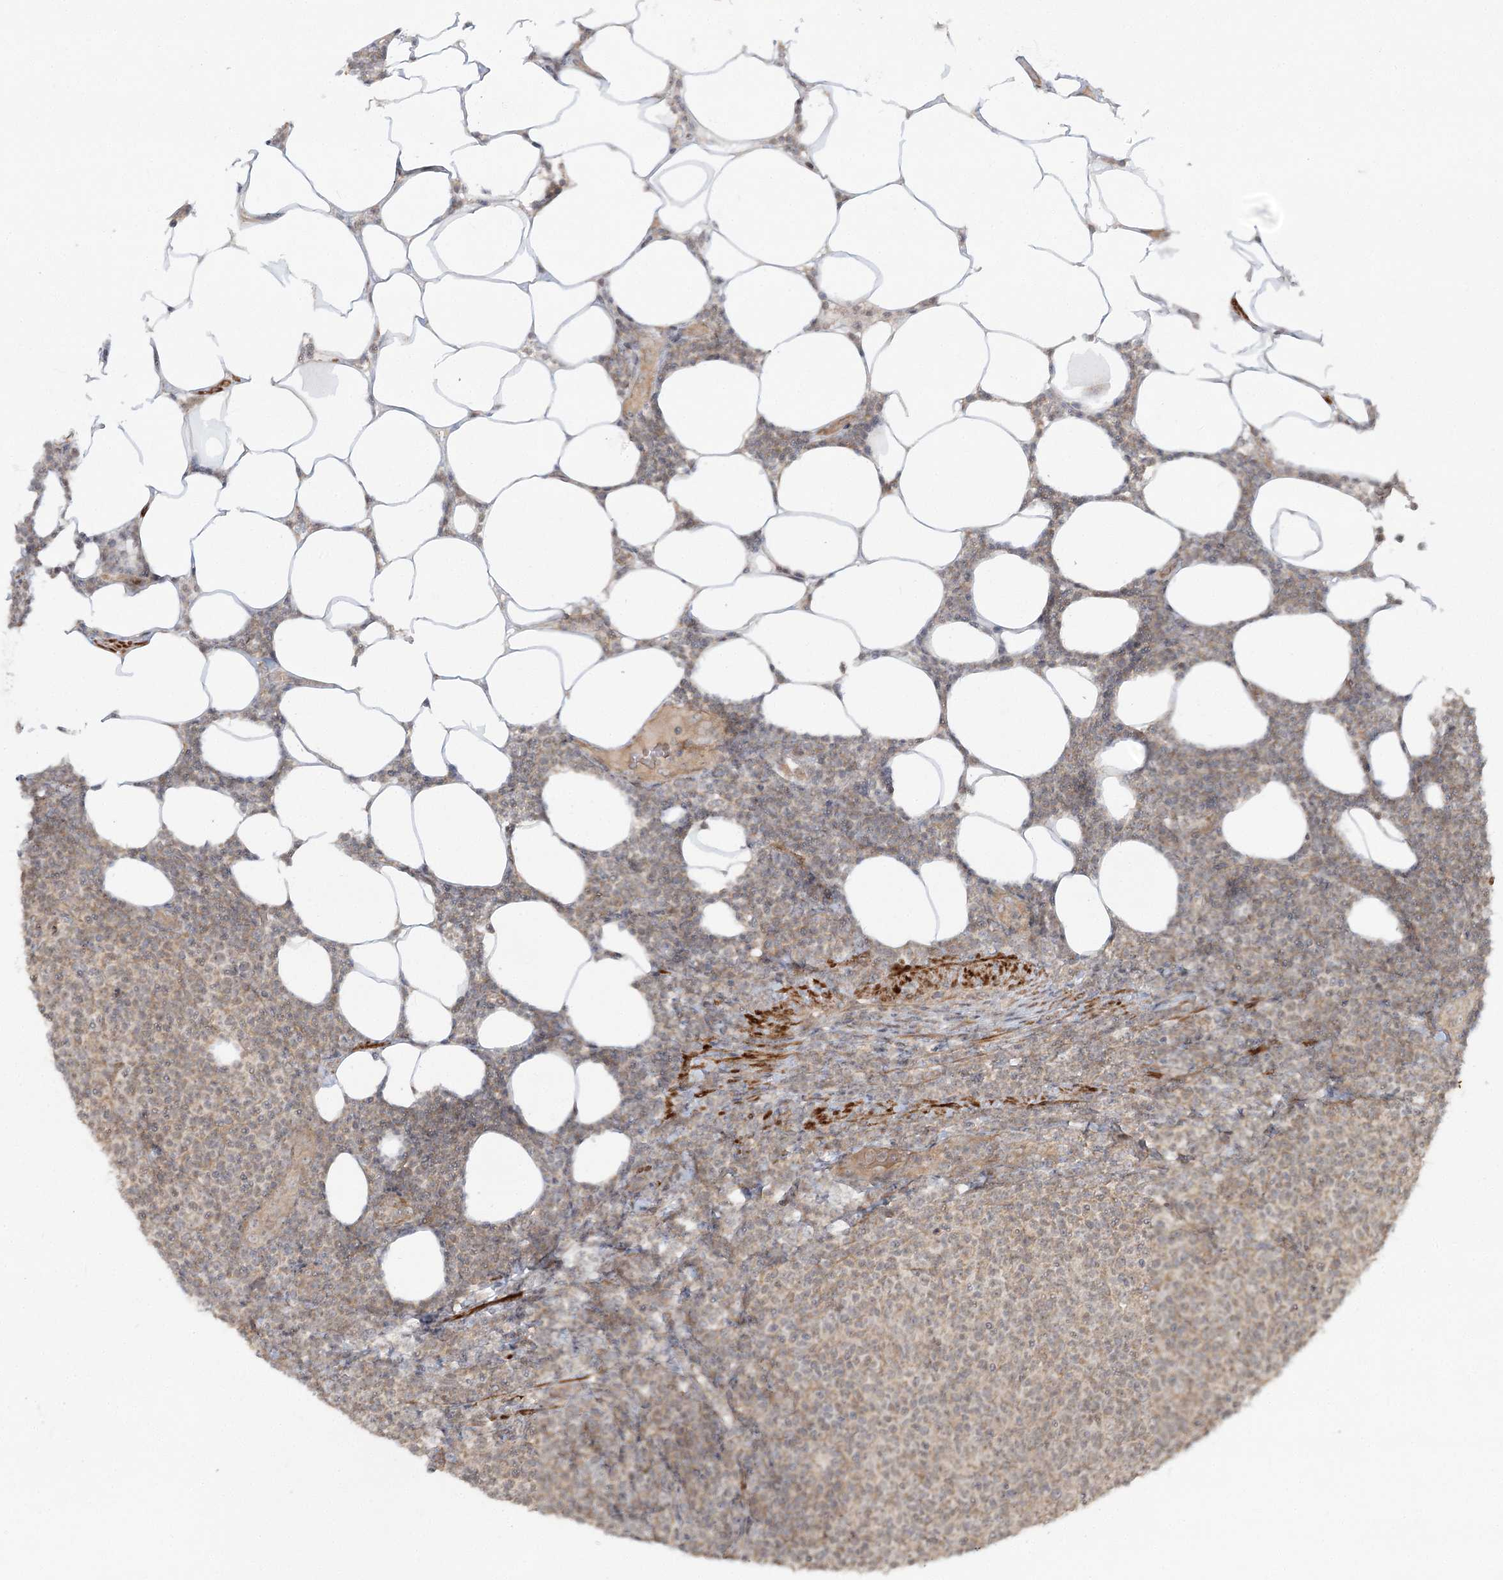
{"staining": {"intensity": "weak", "quantity": "25%-75%", "location": "cytoplasmic/membranous"}, "tissue": "lymphoma", "cell_type": "Tumor cells", "image_type": "cancer", "snomed": [{"axis": "morphology", "description": "Malignant lymphoma, non-Hodgkin's type, Low grade"}, {"axis": "topography", "description": "Lymph node"}], "caption": "Malignant lymphoma, non-Hodgkin's type (low-grade) tissue demonstrates weak cytoplasmic/membranous expression in about 25%-75% of tumor cells", "gene": "SH2D3A", "patient": {"sex": "male", "age": 66}}